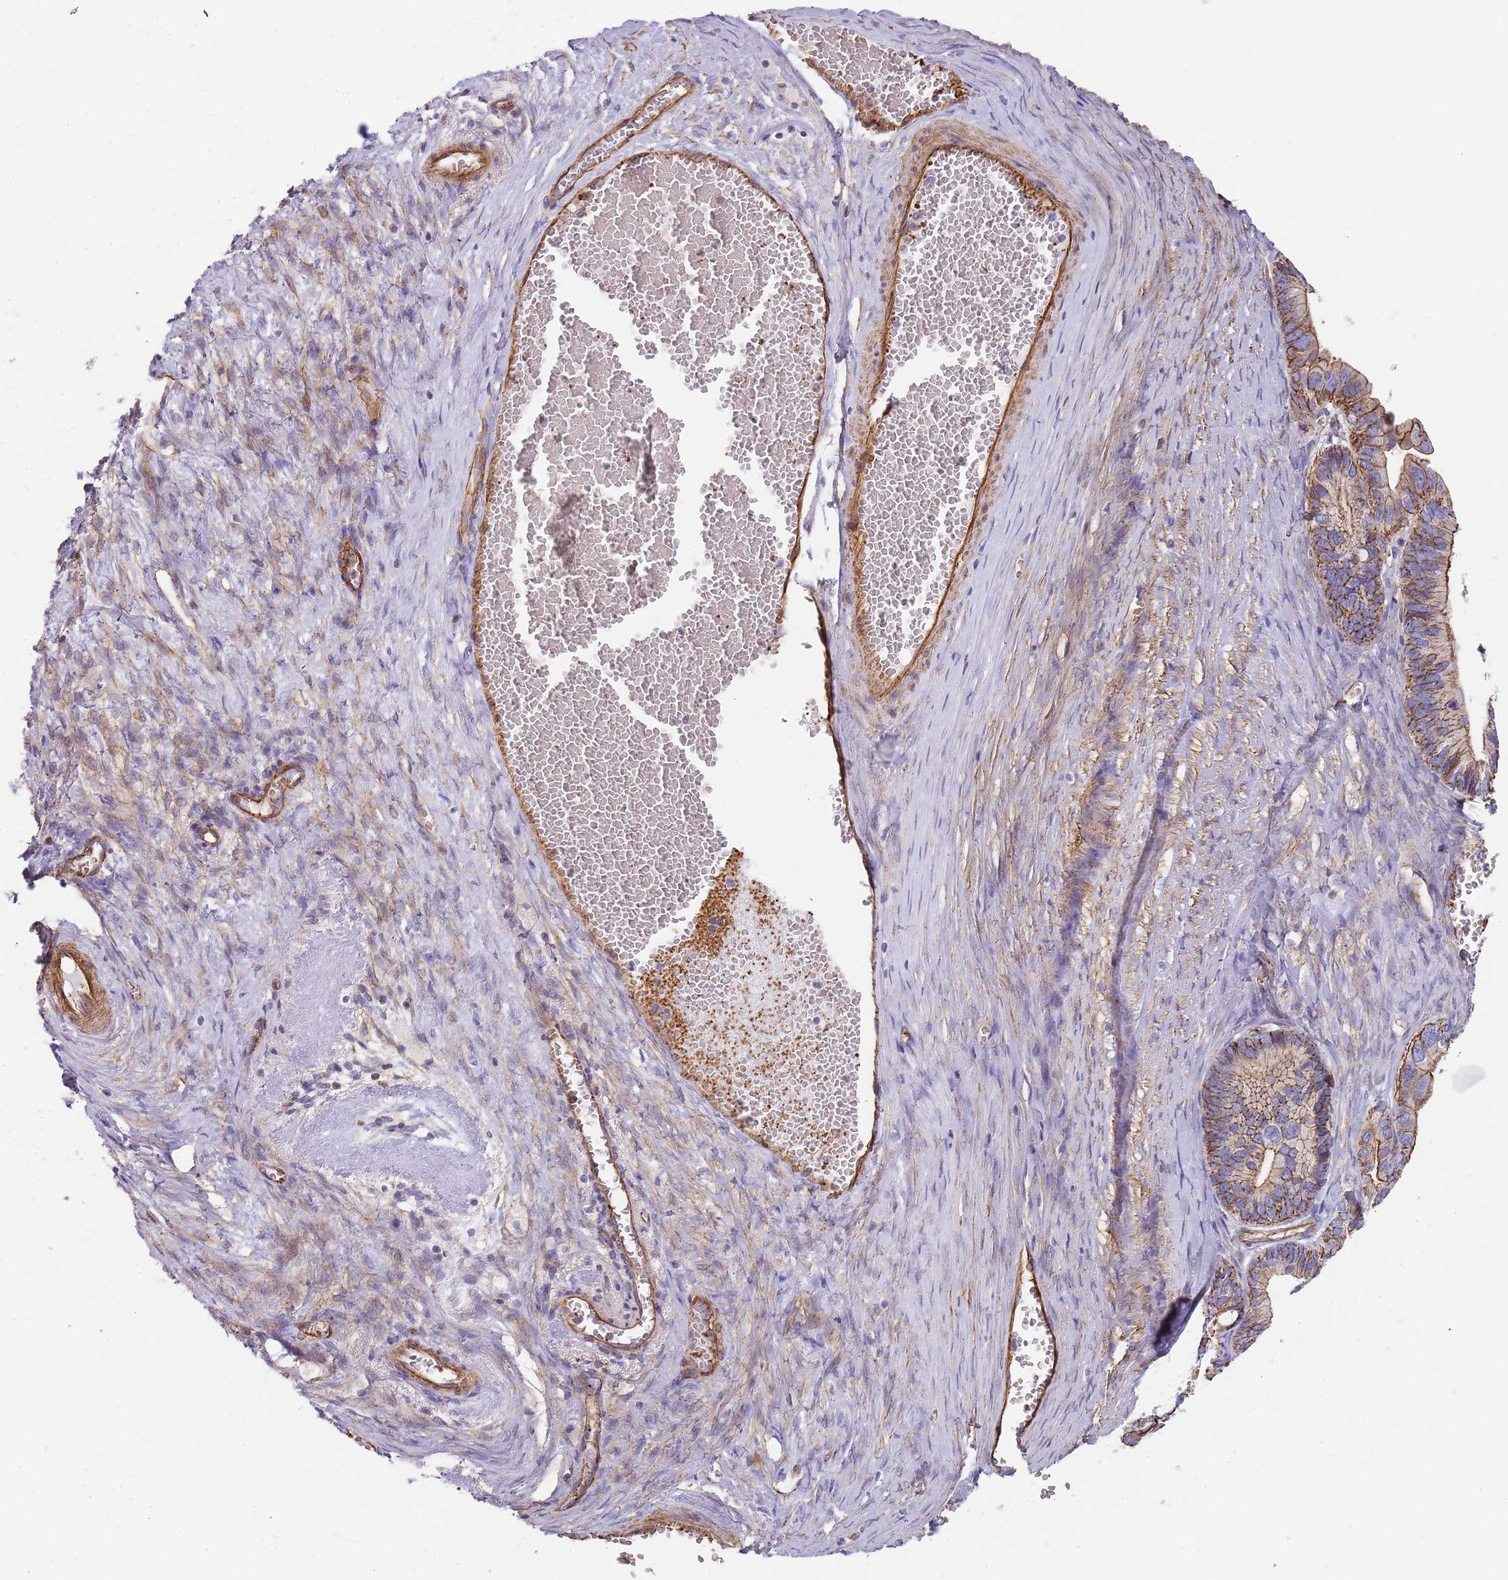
{"staining": {"intensity": "moderate", "quantity": ">75%", "location": "cytoplasmic/membranous"}, "tissue": "ovarian cancer", "cell_type": "Tumor cells", "image_type": "cancer", "snomed": [{"axis": "morphology", "description": "Cystadenocarcinoma, serous, NOS"}, {"axis": "topography", "description": "Ovary"}], "caption": "Ovarian cancer stained with a brown dye exhibits moderate cytoplasmic/membranous positive positivity in about >75% of tumor cells.", "gene": "GFRAL", "patient": {"sex": "female", "age": 56}}